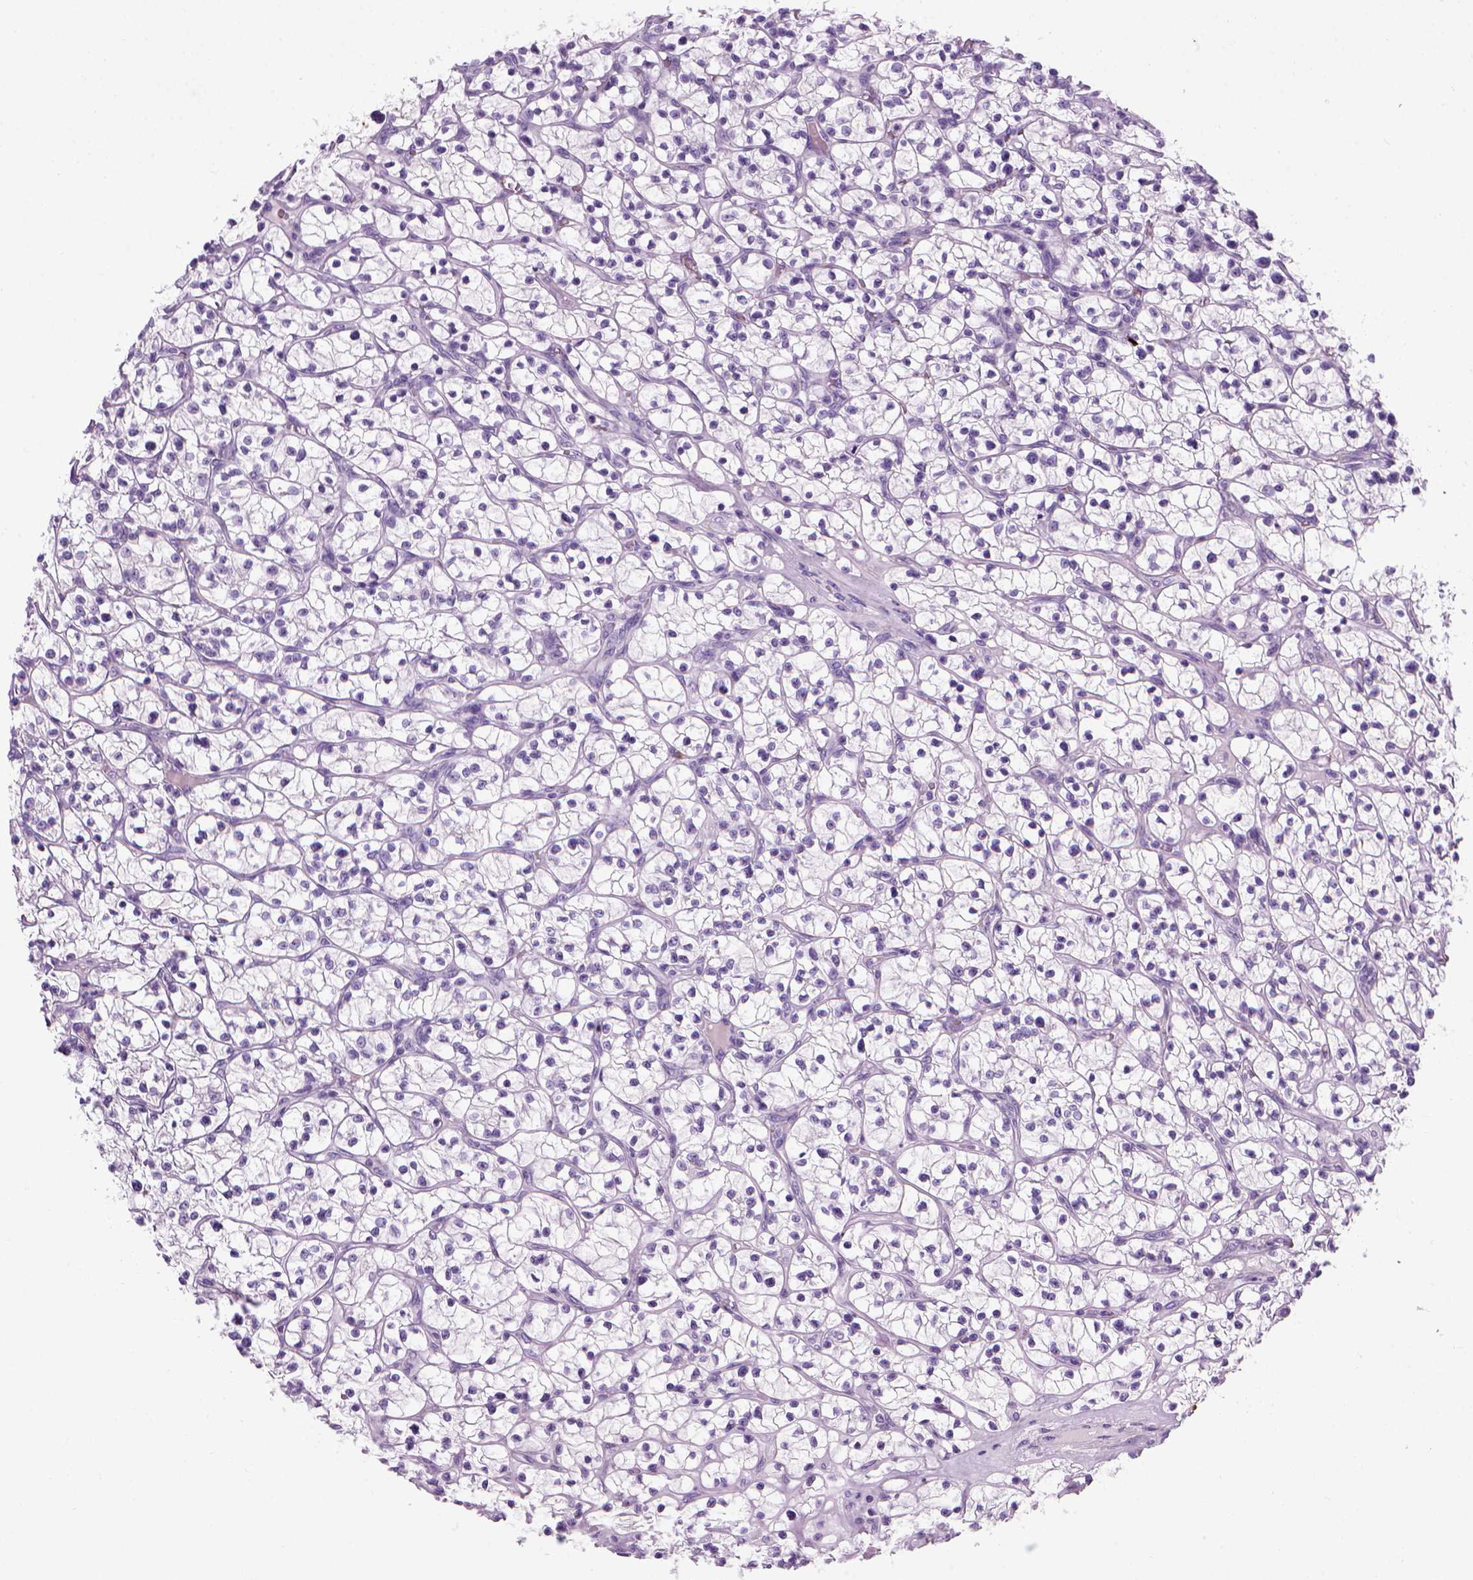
{"staining": {"intensity": "negative", "quantity": "none", "location": "none"}, "tissue": "renal cancer", "cell_type": "Tumor cells", "image_type": "cancer", "snomed": [{"axis": "morphology", "description": "Adenocarcinoma, NOS"}, {"axis": "topography", "description": "Kidney"}], "caption": "The histopathology image displays no staining of tumor cells in renal cancer (adenocarcinoma).", "gene": "MZB1", "patient": {"sex": "female", "age": 64}}